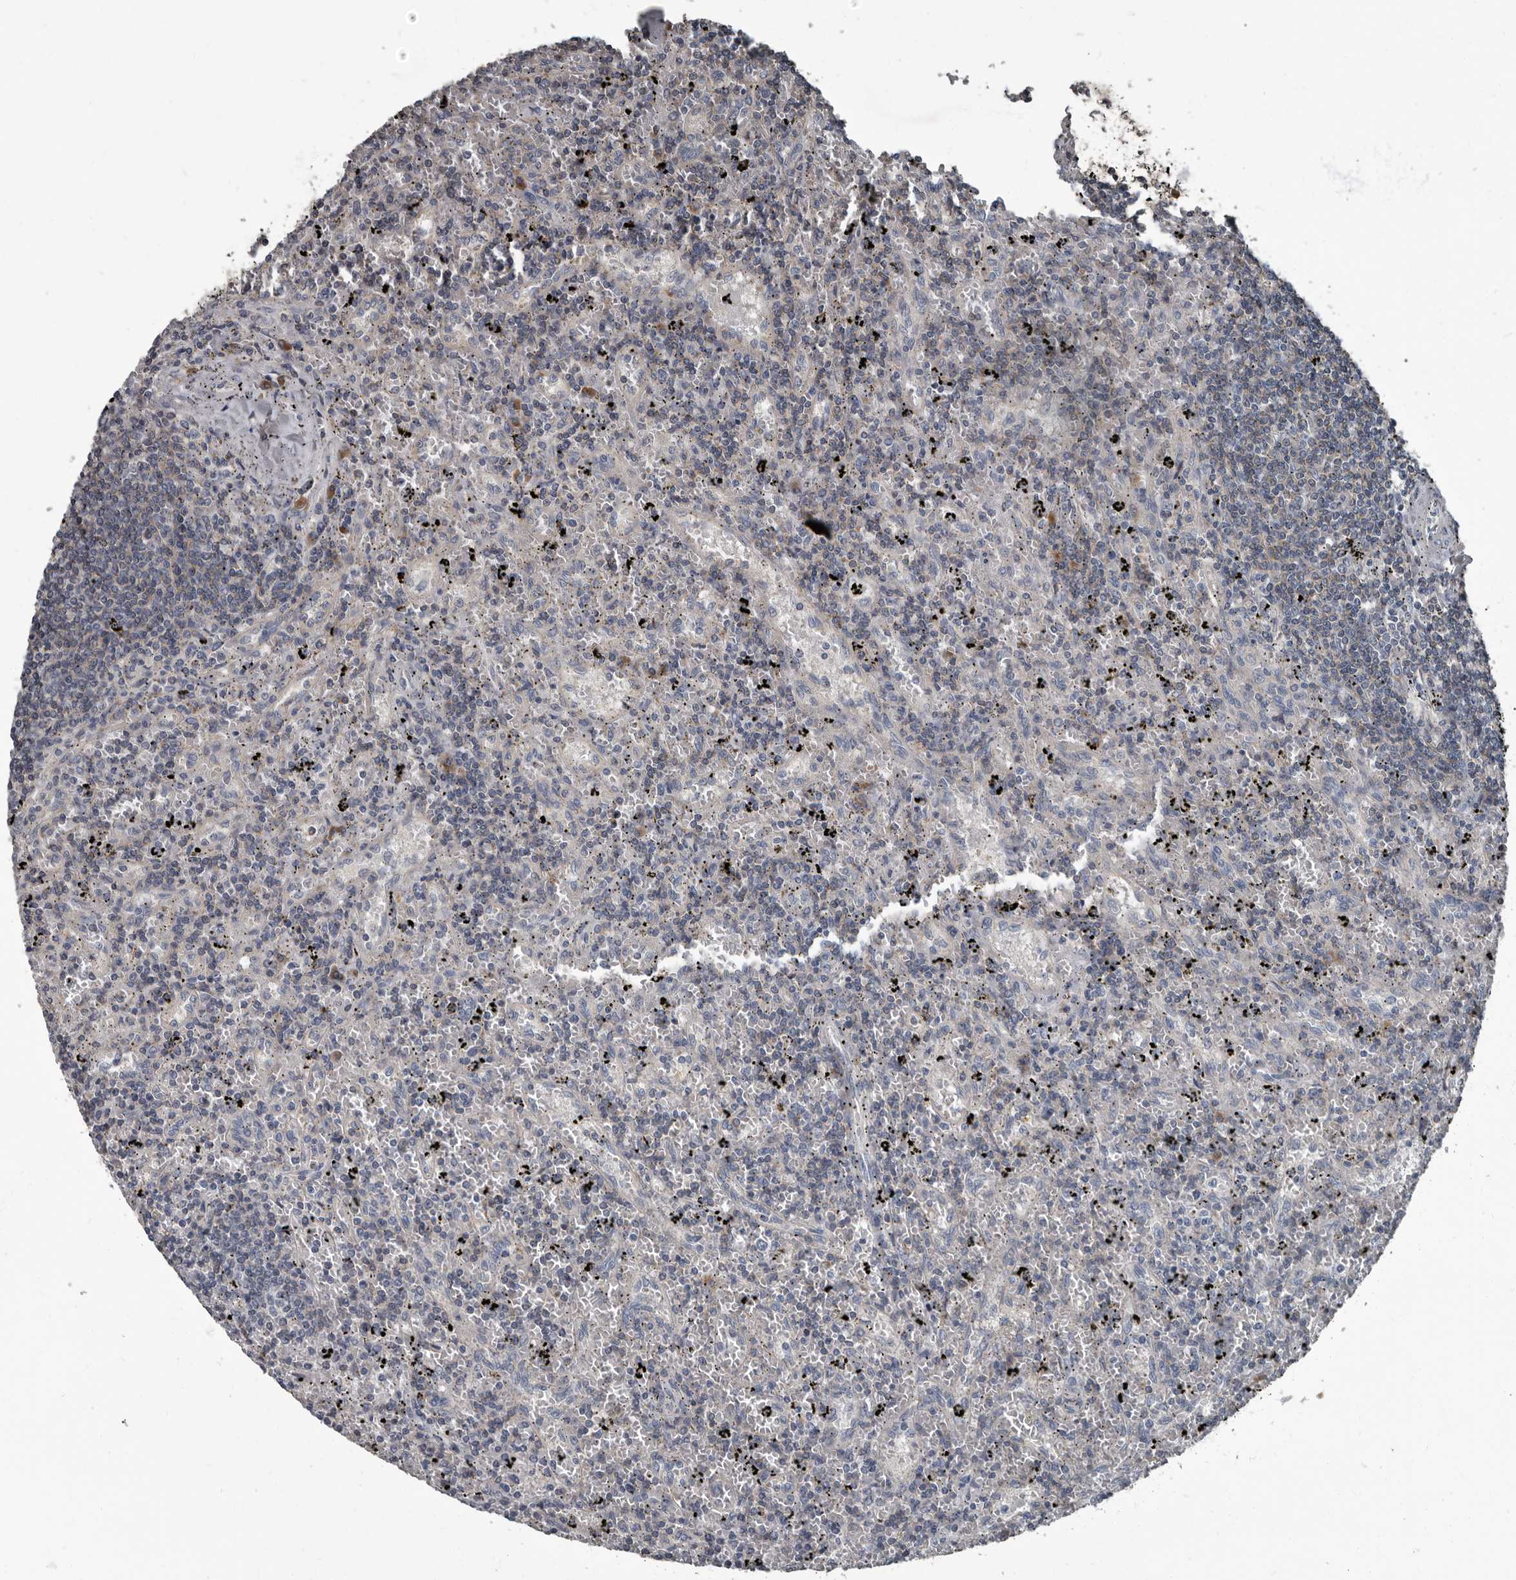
{"staining": {"intensity": "negative", "quantity": "none", "location": "none"}, "tissue": "lymphoma", "cell_type": "Tumor cells", "image_type": "cancer", "snomed": [{"axis": "morphology", "description": "Malignant lymphoma, non-Hodgkin's type, Low grade"}, {"axis": "topography", "description": "Spleen"}], "caption": "IHC of low-grade malignant lymphoma, non-Hodgkin's type reveals no staining in tumor cells. (Brightfield microscopy of DAB immunohistochemistry (IHC) at high magnification).", "gene": "TPD52L1", "patient": {"sex": "male", "age": 76}}